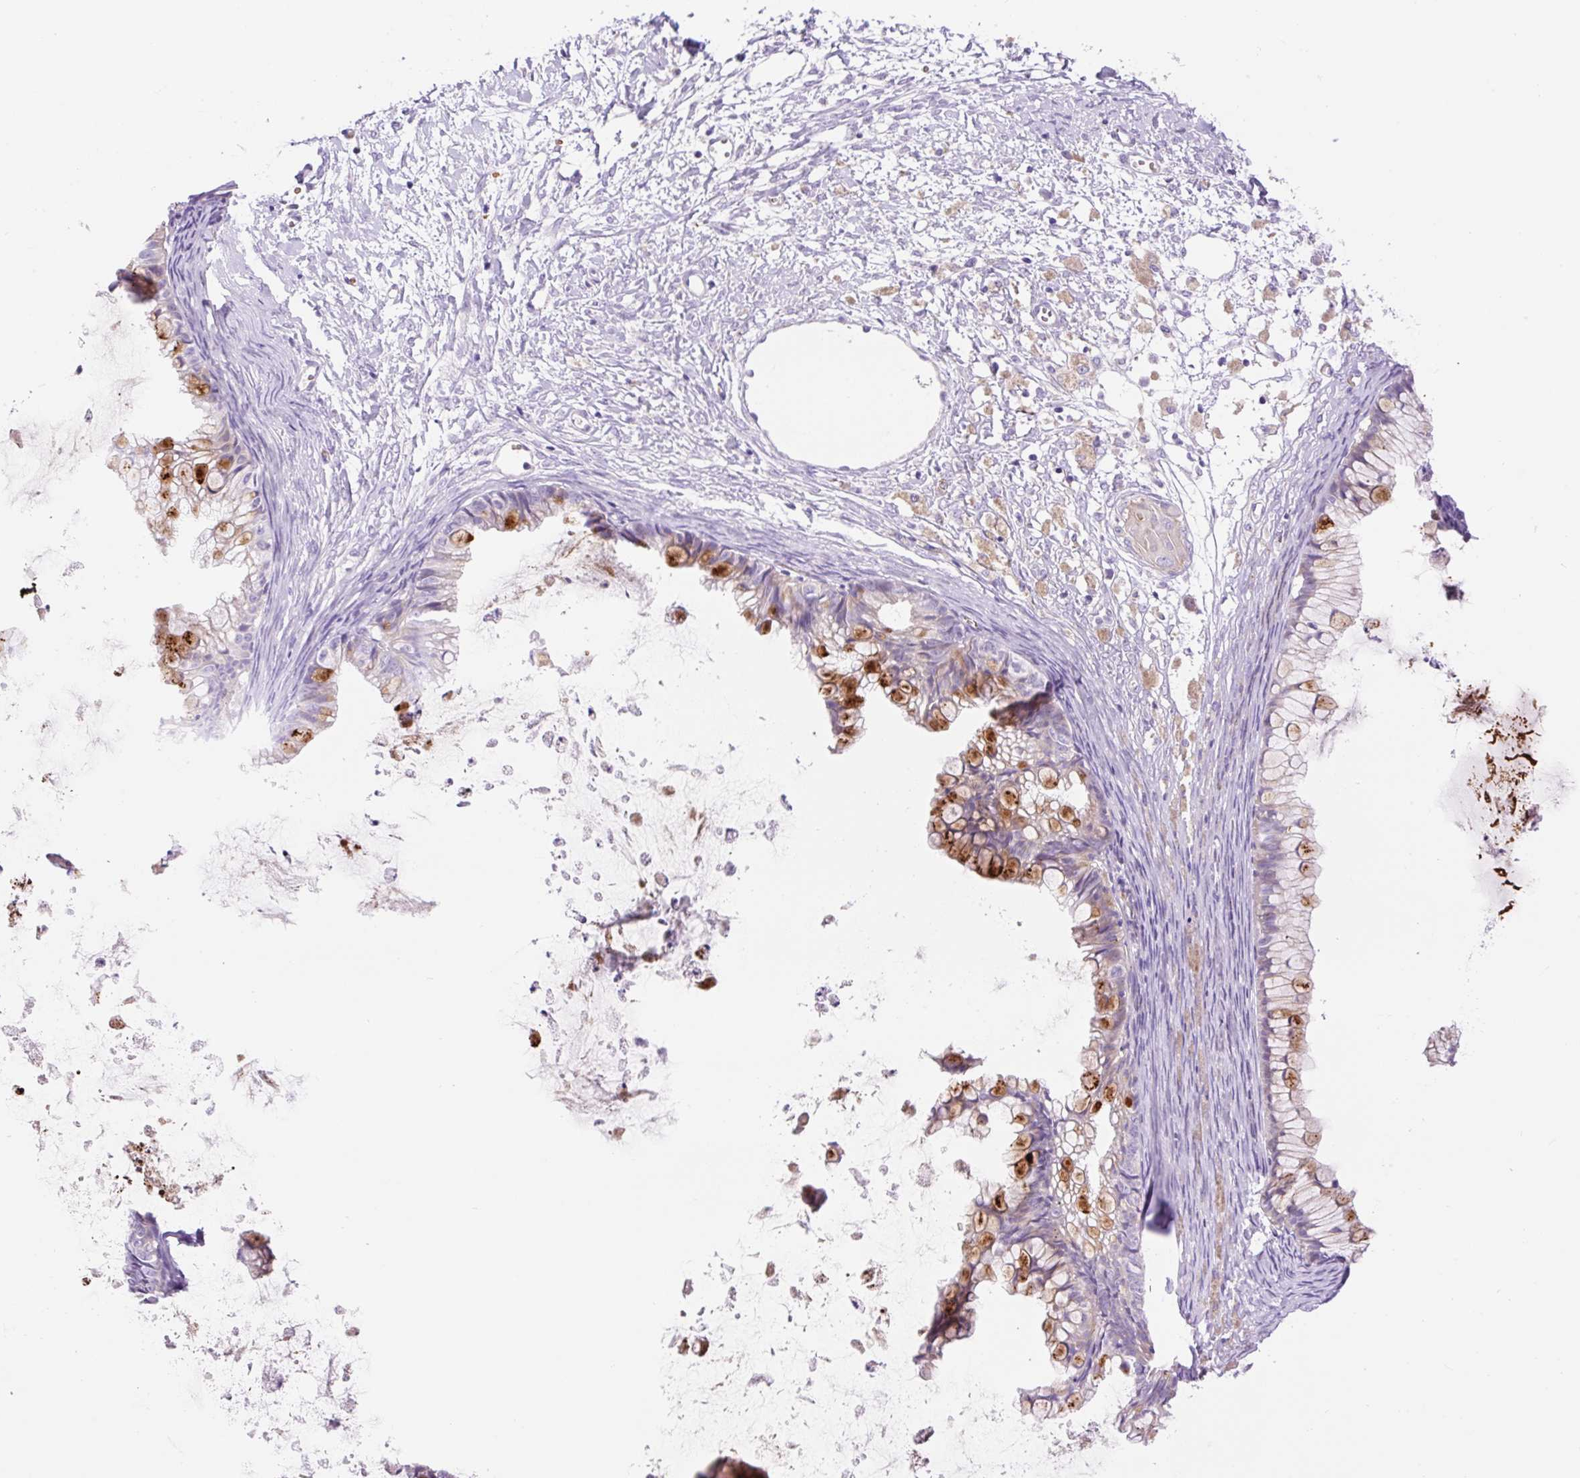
{"staining": {"intensity": "strong", "quantity": "<25%", "location": "cytoplasmic/membranous"}, "tissue": "ovarian cancer", "cell_type": "Tumor cells", "image_type": "cancer", "snomed": [{"axis": "morphology", "description": "Cystadenocarcinoma, mucinous, NOS"}, {"axis": "topography", "description": "Ovary"}], "caption": "DAB (3,3'-diaminobenzidine) immunohistochemical staining of human ovarian cancer shows strong cytoplasmic/membranous protein expression in approximately <25% of tumor cells.", "gene": "LHFPL5", "patient": {"sex": "female", "age": 35}}